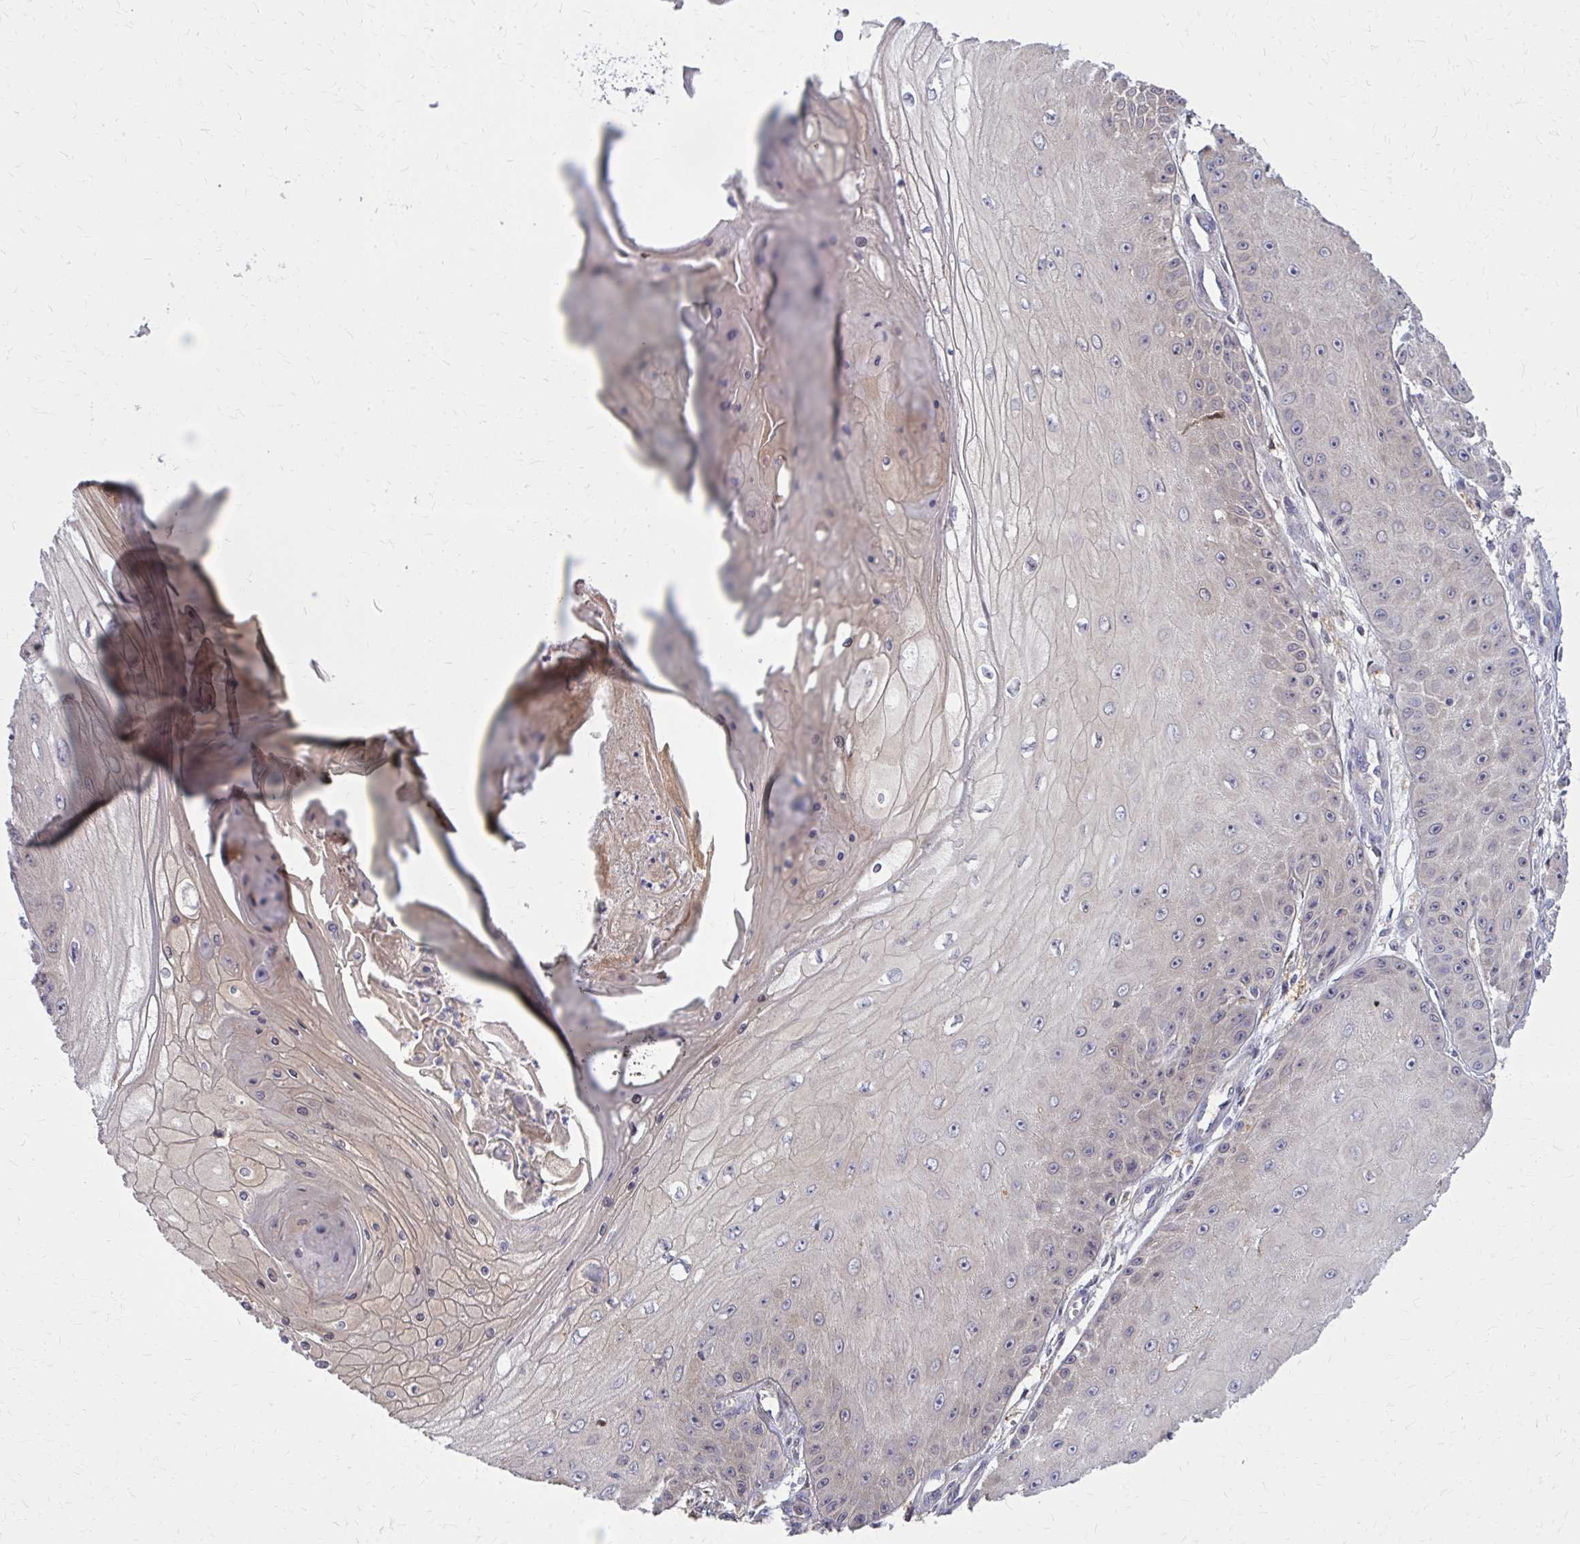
{"staining": {"intensity": "negative", "quantity": "none", "location": "none"}, "tissue": "skin cancer", "cell_type": "Tumor cells", "image_type": "cancer", "snomed": [{"axis": "morphology", "description": "Squamous cell carcinoma, NOS"}, {"axis": "topography", "description": "Skin"}], "caption": "There is no significant staining in tumor cells of skin cancer.", "gene": "DBI", "patient": {"sex": "male", "age": 70}}